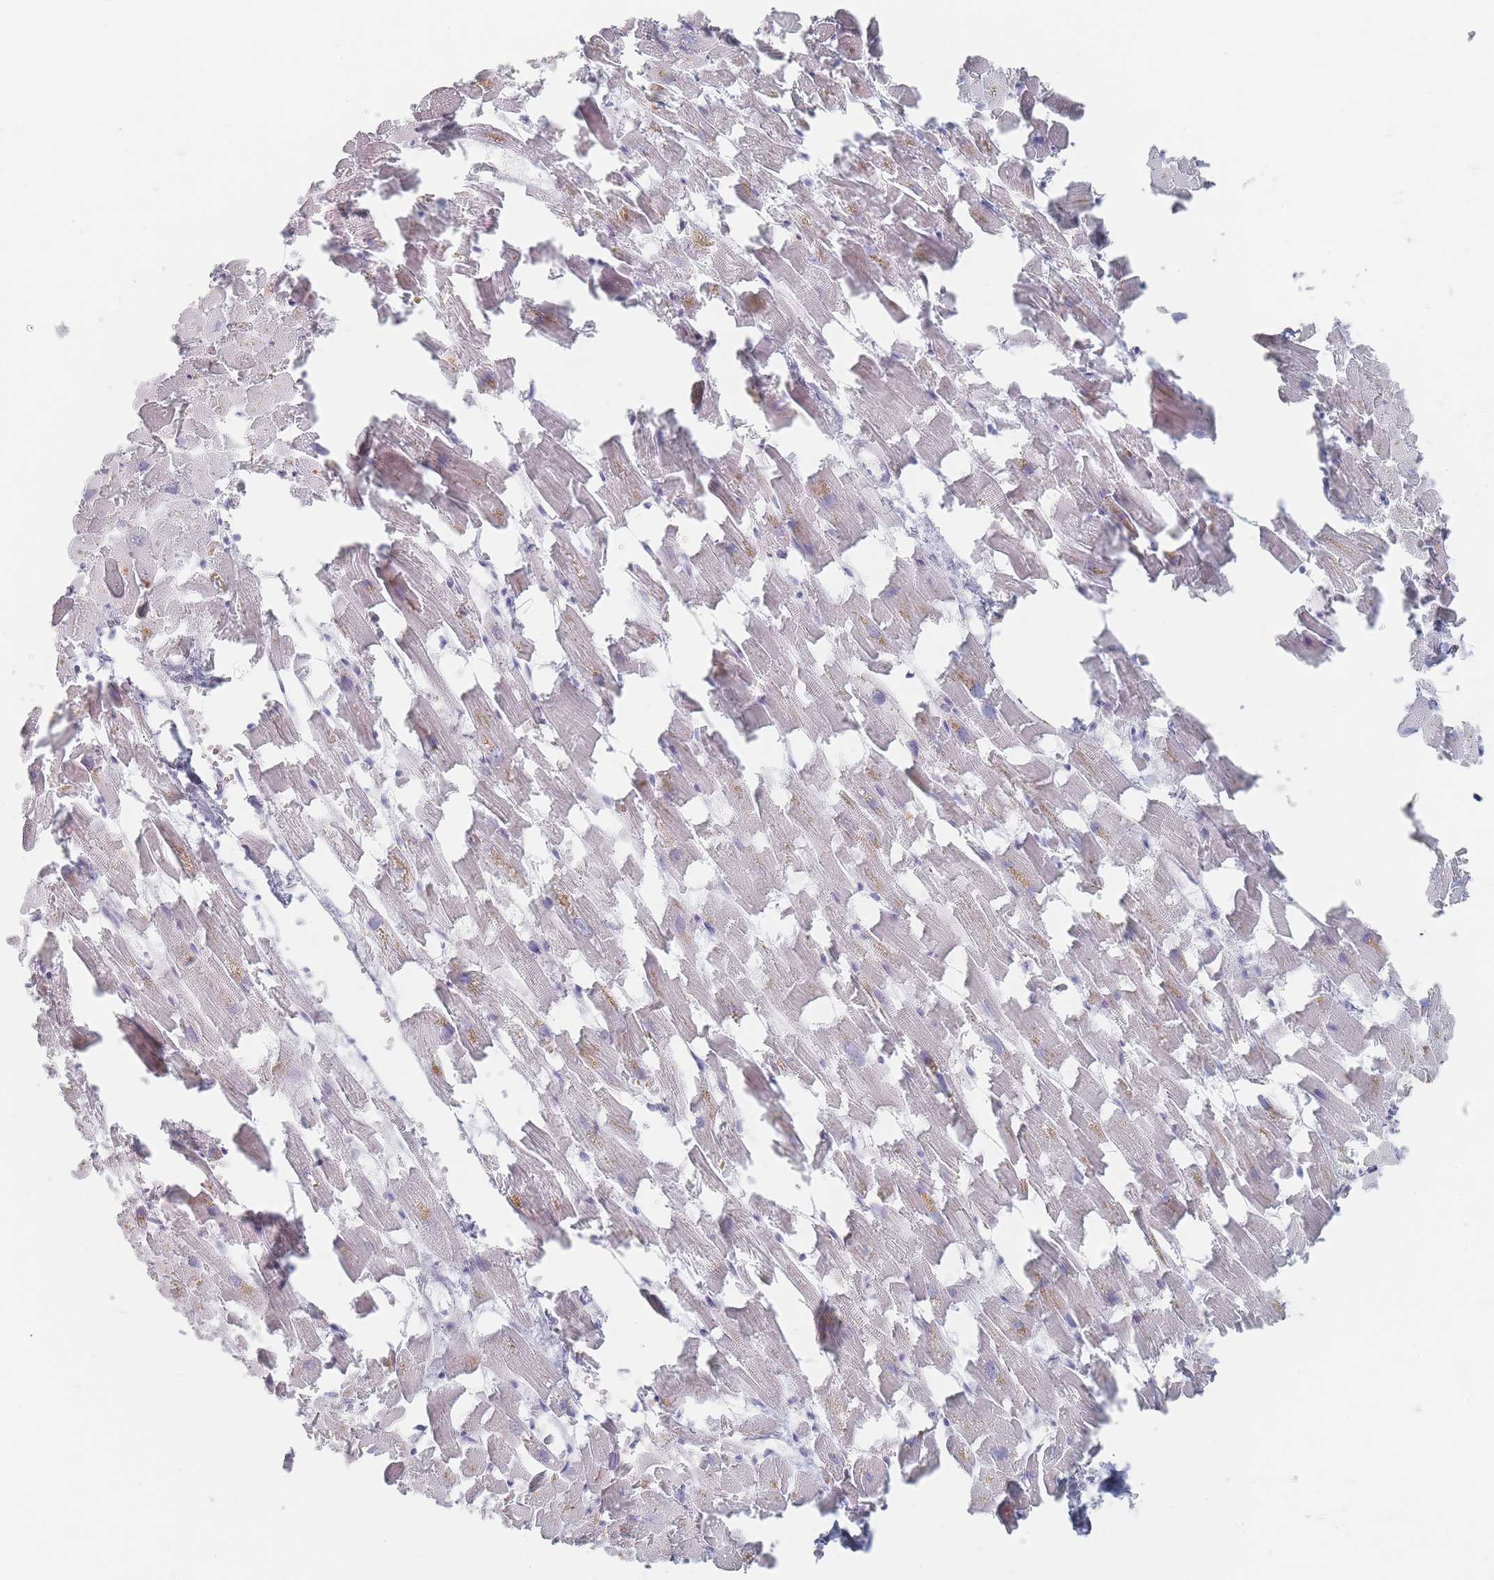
{"staining": {"intensity": "moderate", "quantity": "25%-75%", "location": "cytoplasmic/membranous"}, "tissue": "heart muscle", "cell_type": "Cardiomyocytes", "image_type": "normal", "snomed": [{"axis": "morphology", "description": "Normal tissue, NOS"}, {"axis": "topography", "description": "Heart"}], "caption": "Unremarkable heart muscle exhibits moderate cytoplasmic/membranous positivity in about 25%-75% of cardiomyocytes.", "gene": "CD37", "patient": {"sex": "female", "age": 64}}